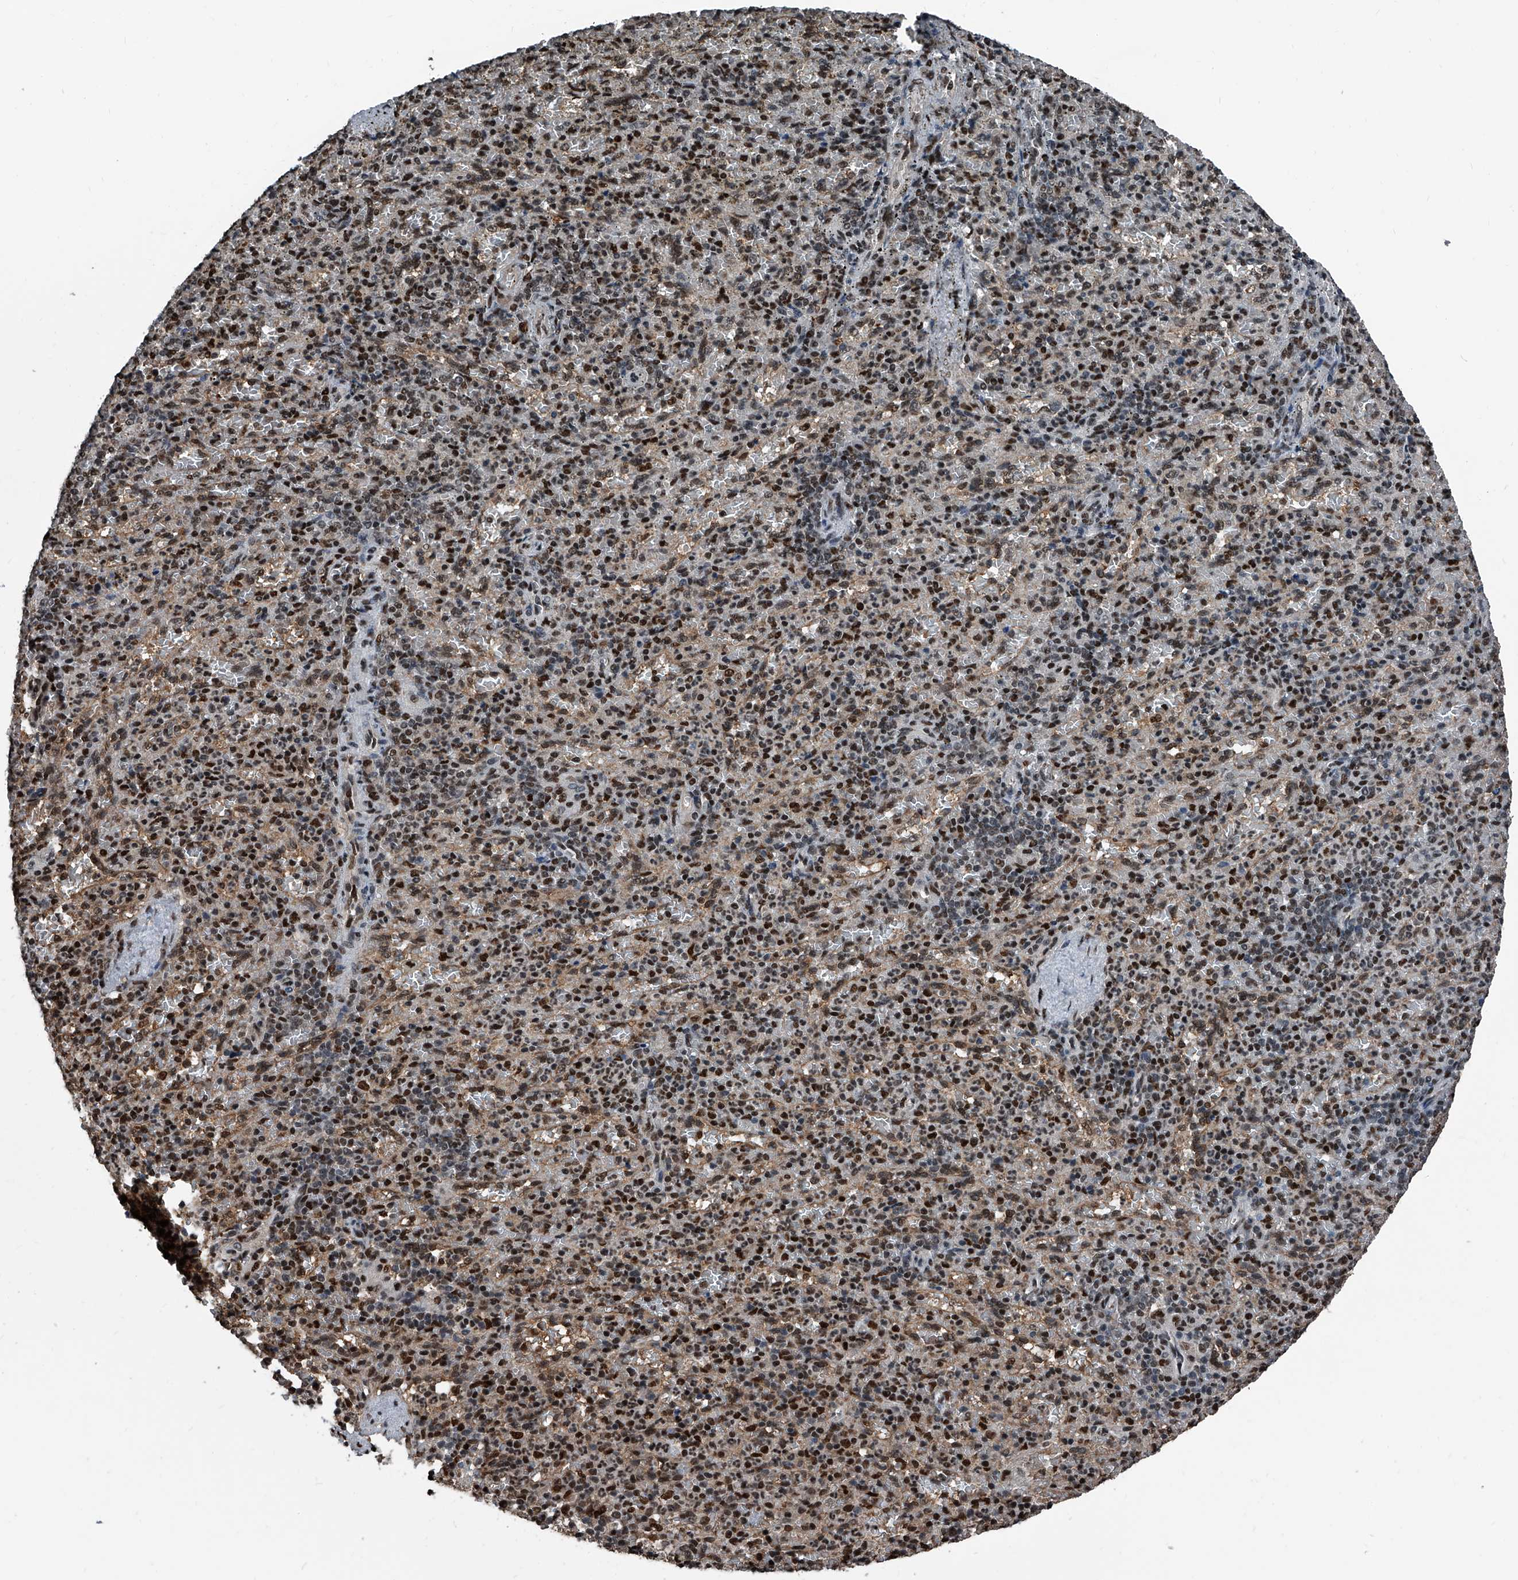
{"staining": {"intensity": "moderate", "quantity": "25%-75%", "location": "nuclear"}, "tissue": "spleen", "cell_type": "Cells in red pulp", "image_type": "normal", "snomed": [{"axis": "morphology", "description": "Normal tissue, NOS"}, {"axis": "topography", "description": "Spleen"}], "caption": "A brown stain labels moderate nuclear positivity of a protein in cells in red pulp of benign human spleen. The protein is shown in brown color, while the nuclei are stained blue.", "gene": "FKBP5", "patient": {"sex": "female", "age": 74}}